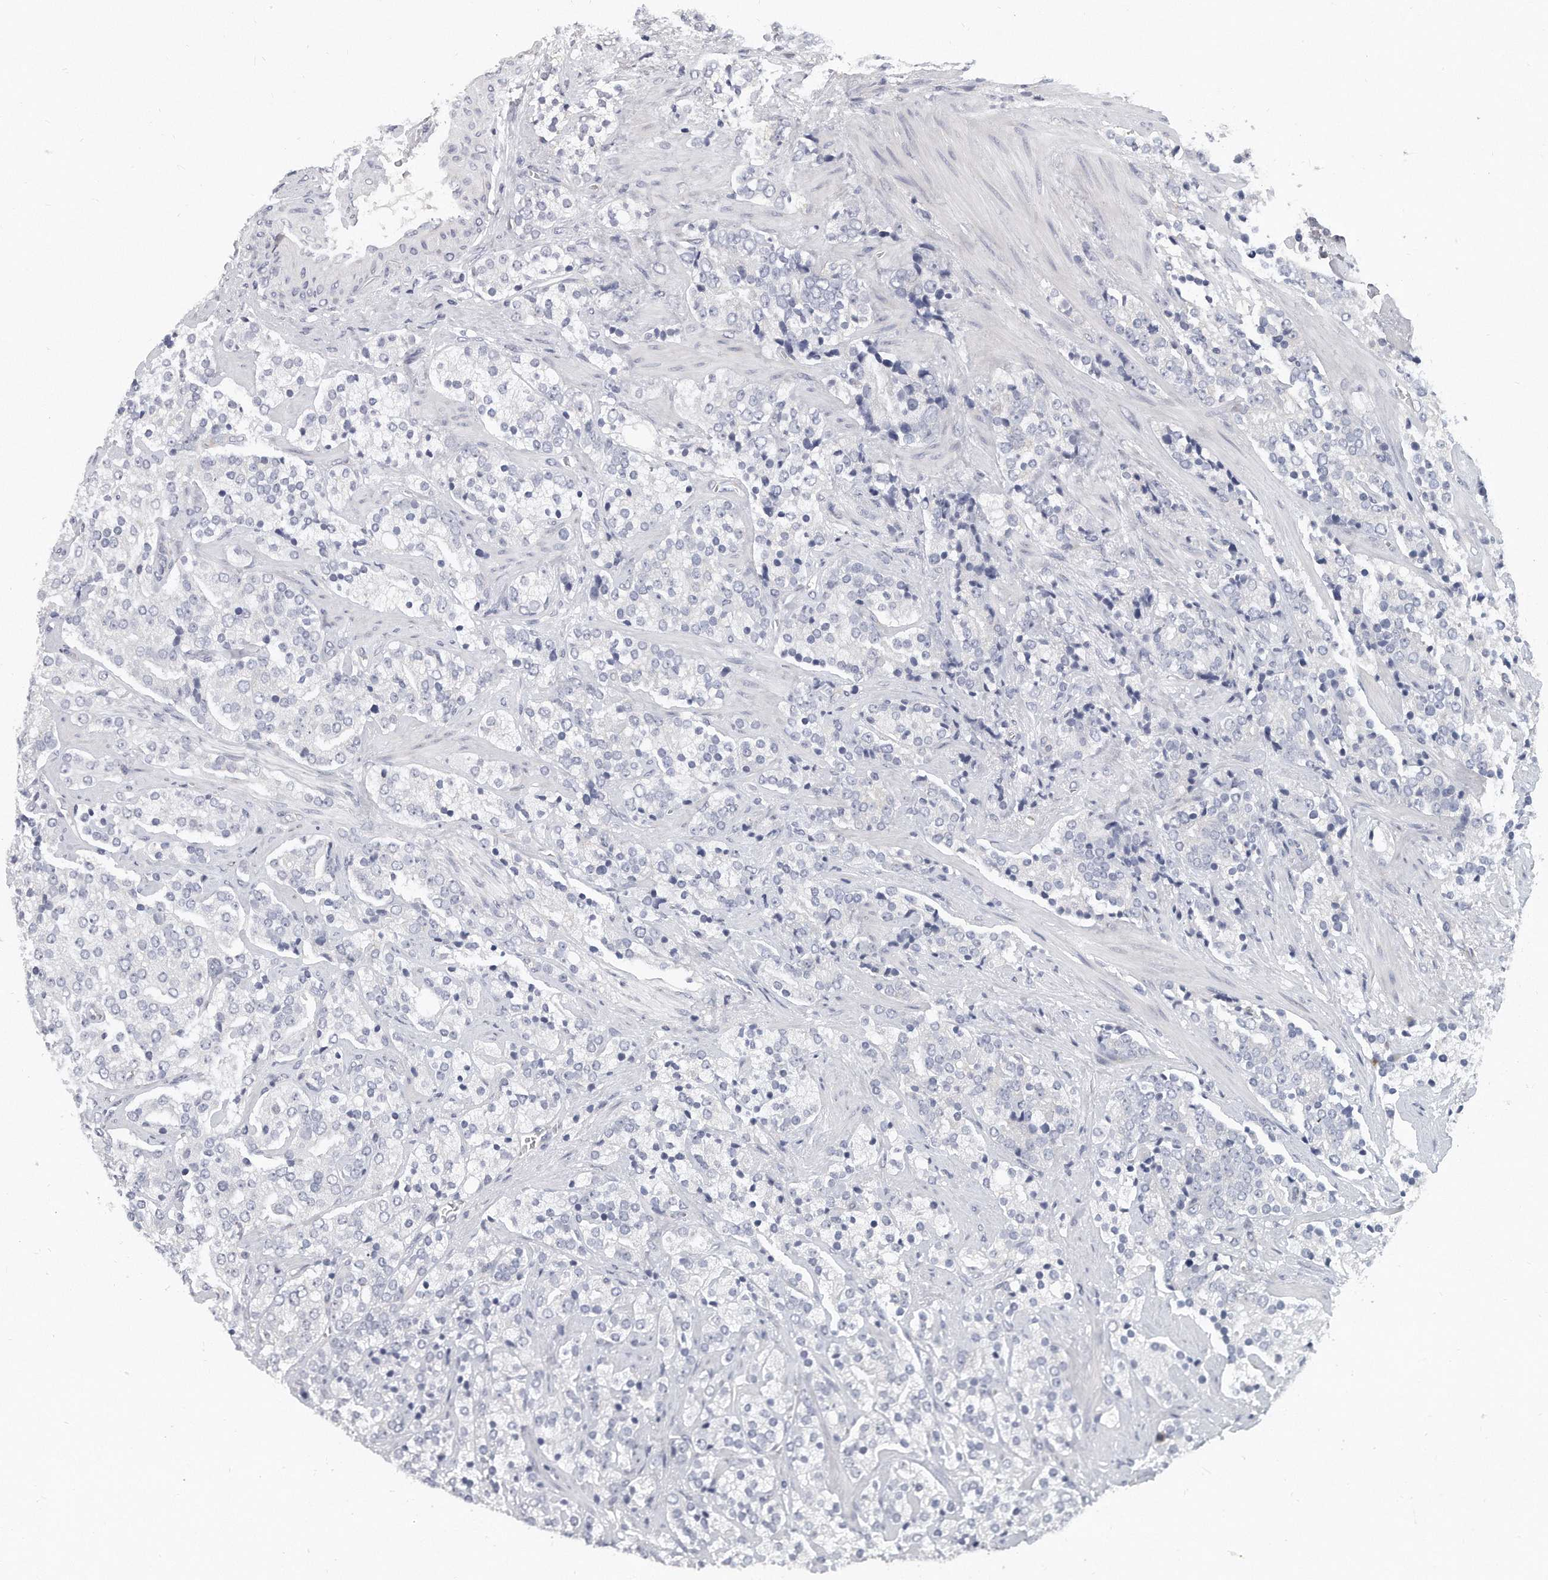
{"staining": {"intensity": "negative", "quantity": "none", "location": "none"}, "tissue": "prostate cancer", "cell_type": "Tumor cells", "image_type": "cancer", "snomed": [{"axis": "morphology", "description": "Adenocarcinoma, High grade"}, {"axis": "topography", "description": "Prostate"}], "caption": "Photomicrograph shows no protein staining in tumor cells of adenocarcinoma (high-grade) (prostate) tissue. Brightfield microscopy of immunohistochemistry (IHC) stained with DAB (brown) and hematoxylin (blue), captured at high magnification.", "gene": "PLEKHA6", "patient": {"sex": "male", "age": 71}}